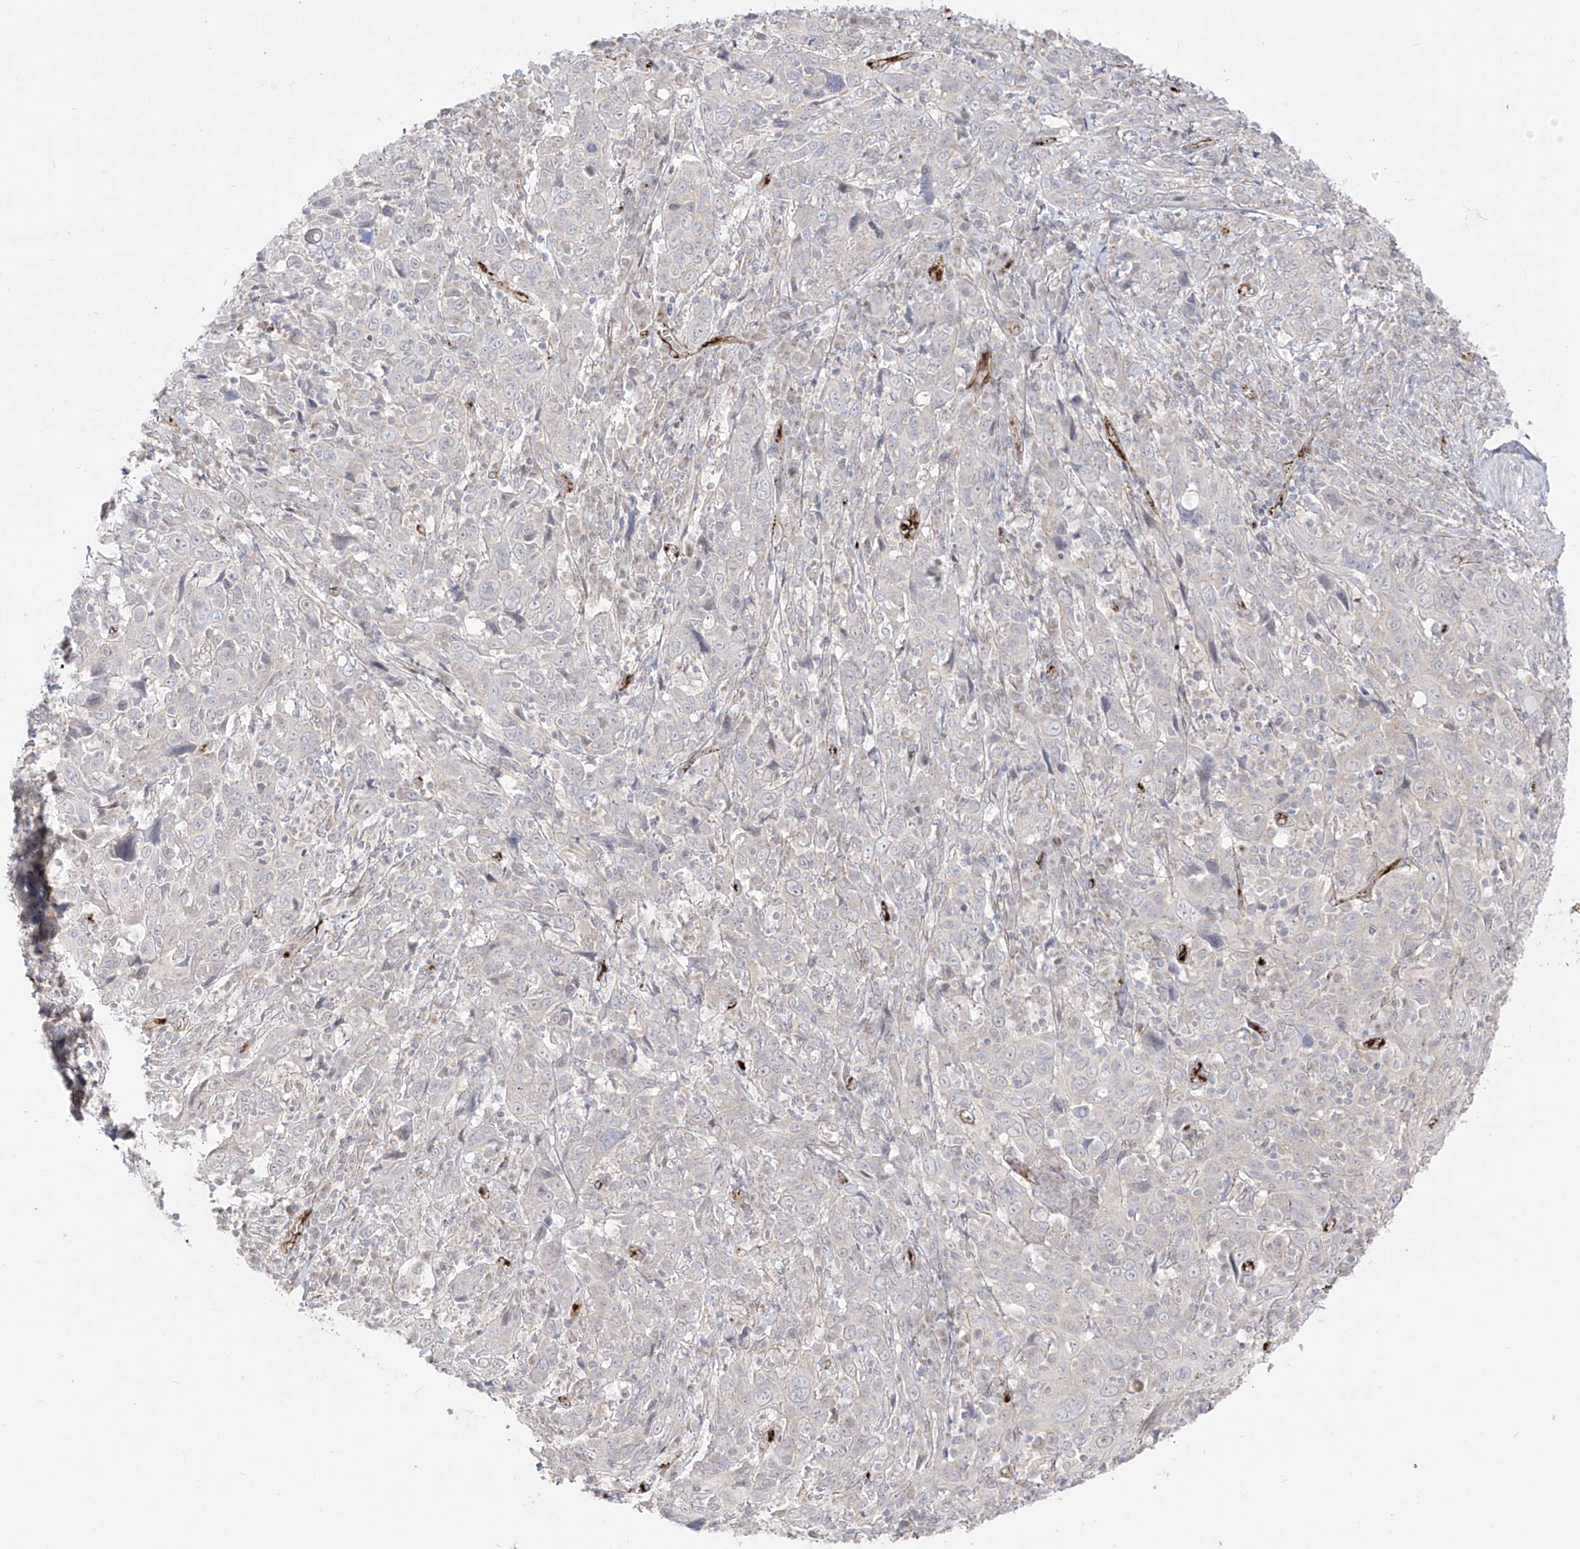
{"staining": {"intensity": "negative", "quantity": "none", "location": "none"}, "tissue": "cervical cancer", "cell_type": "Tumor cells", "image_type": "cancer", "snomed": [{"axis": "morphology", "description": "Squamous cell carcinoma, NOS"}, {"axis": "topography", "description": "Cervix"}], "caption": "This histopathology image is of cervical squamous cell carcinoma stained with IHC to label a protein in brown with the nuclei are counter-stained blue. There is no staining in tumor cells.", "gene": "ZGRF1", "patient": {"sex": "female", "age": 46}}